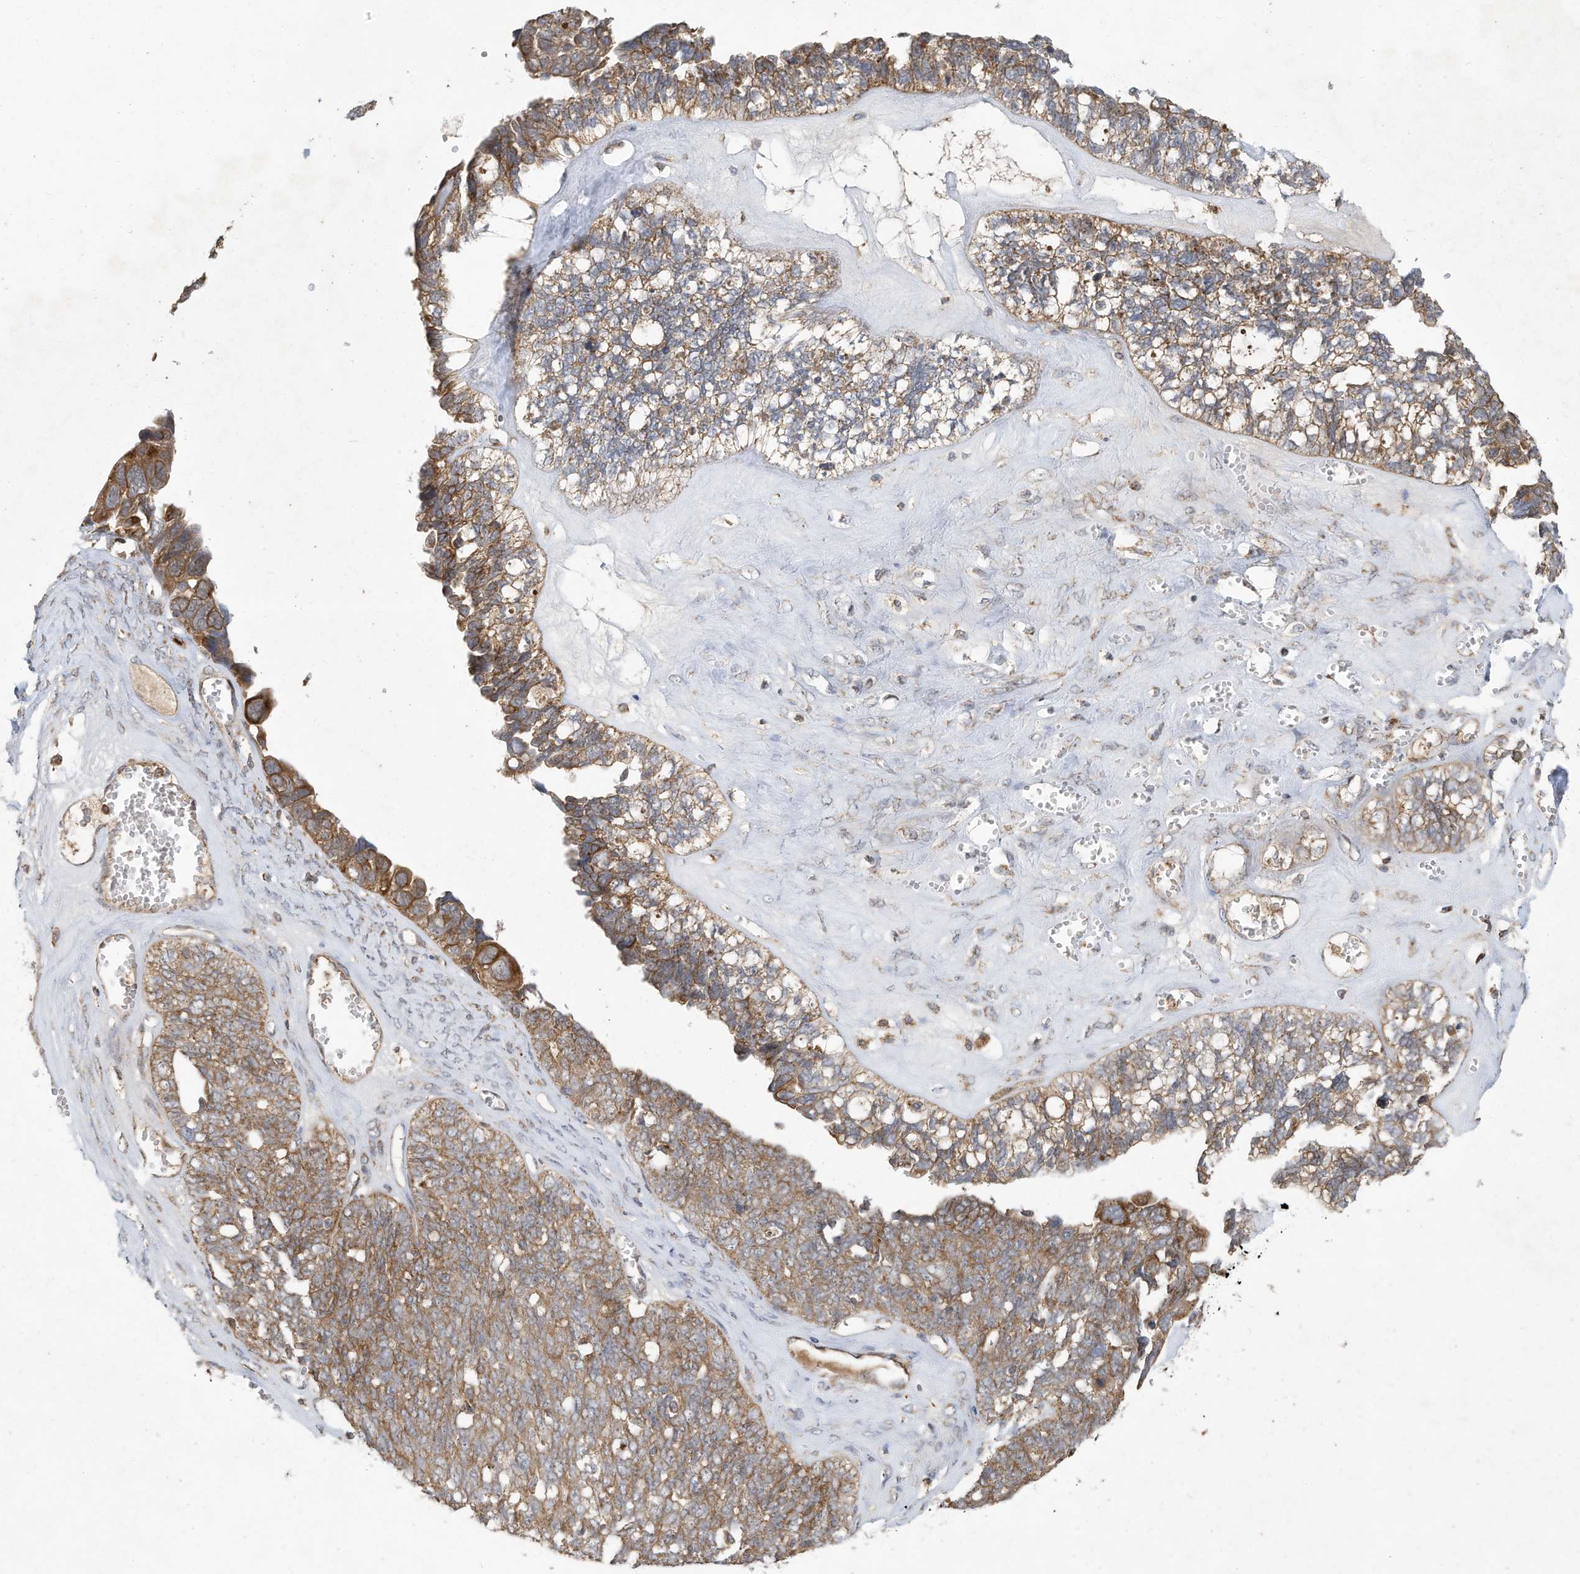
{"staining": {"intensity": "moderate", "quantity": ">75%", "location": "cytoplasmic/membranous"}, "tissue": "ovarian cancer", "cell_type": "Tumor cells", "image_type": "cancer", "snomed": [{"axis": "morphology", "description": "Cystadenocarcinoma, serous, NOS"}, {"axis": "topography", "description": "Ovary"}], "caption": "Protein staining shows moderate cytoplasmic/membranous positivity in about >75% of tumor cells in ovarian serous cystadenocarcinoma. The staining was performed using DAB (3,3'-diaminobenzidine) to visualize the protein expression in brown, while the nuclei were stained in blue with hematoxylin (Magnification: 20x).", "gene": "C2orf74", "patient": {"sex": "female", "age": 79}}